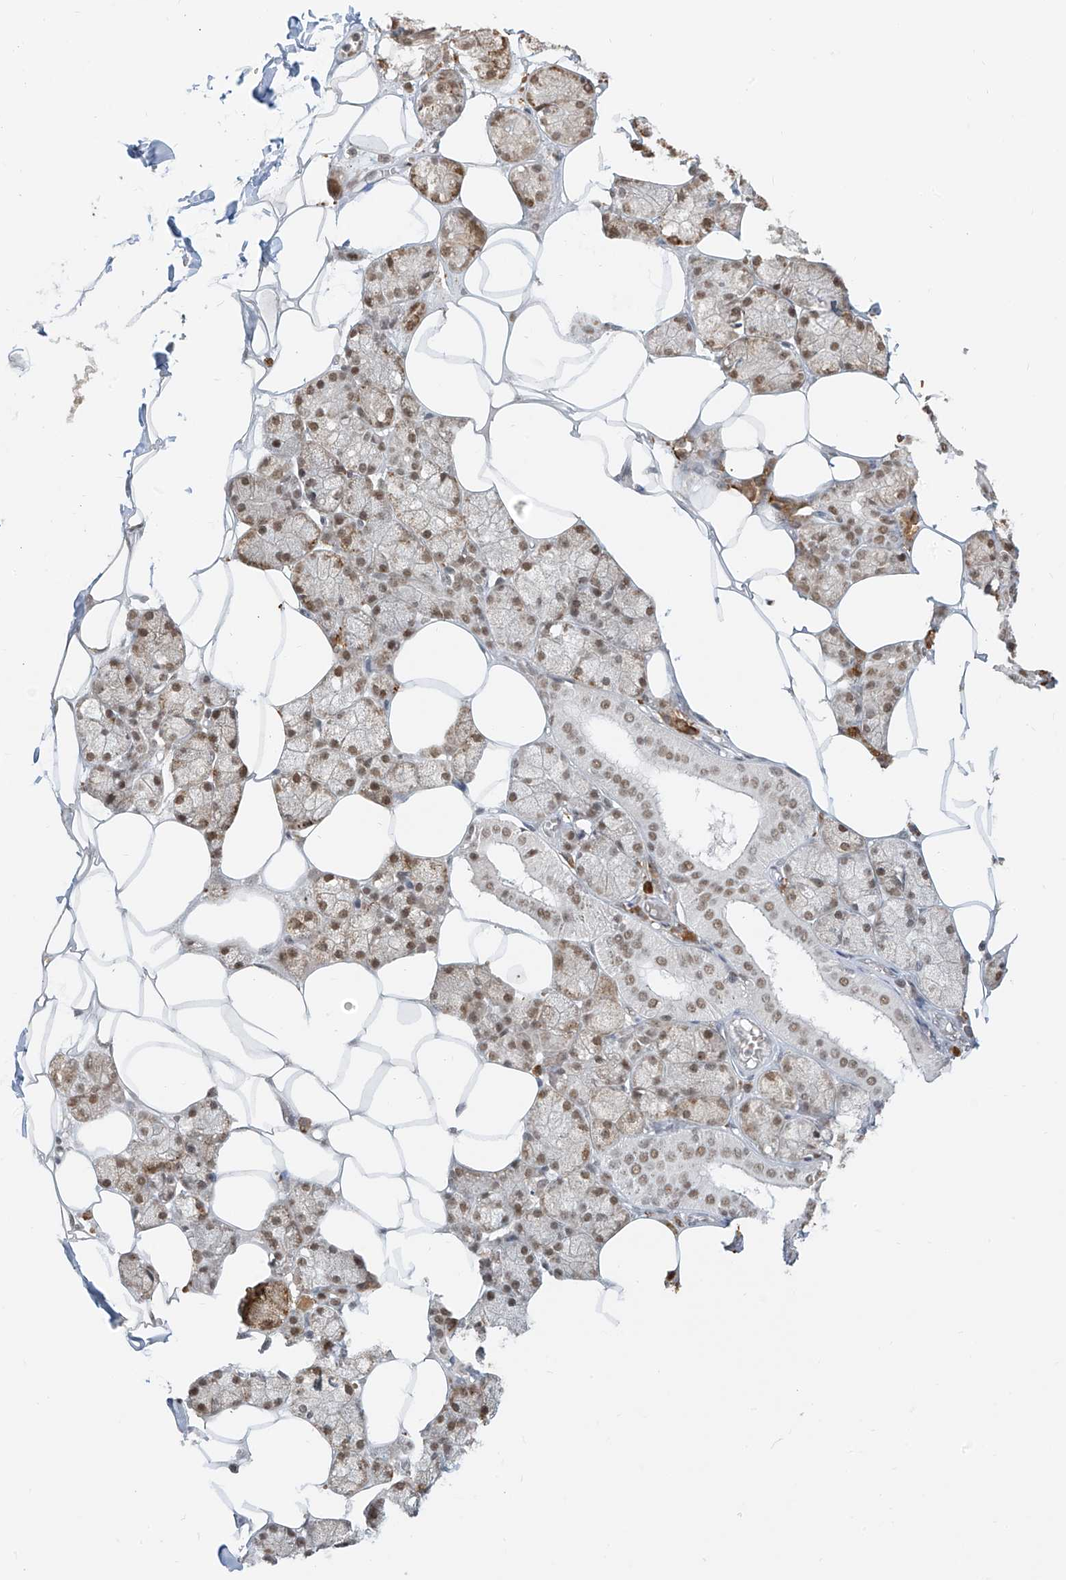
{"staining": {"intensity": "moderate", "quantity": ">75%", "location": "nuclear"}, "tissue": "salivary gland", "cell_type": "Glandular cells", "image_type": "normal", "snomed": [{"axis": "morphology", "description": "Normal tissue, NOS"}, {"axis": "topography", "description": "Salivary gland"}], "caption": "About >75% of glandular cells in unremarkable human salivary gland exhibit moderate nuclear protein positivity as visualized by brown immunohistochemical staining.", "gene": "ZMYM2", "patient": {"sex": "male", "age": 62}}